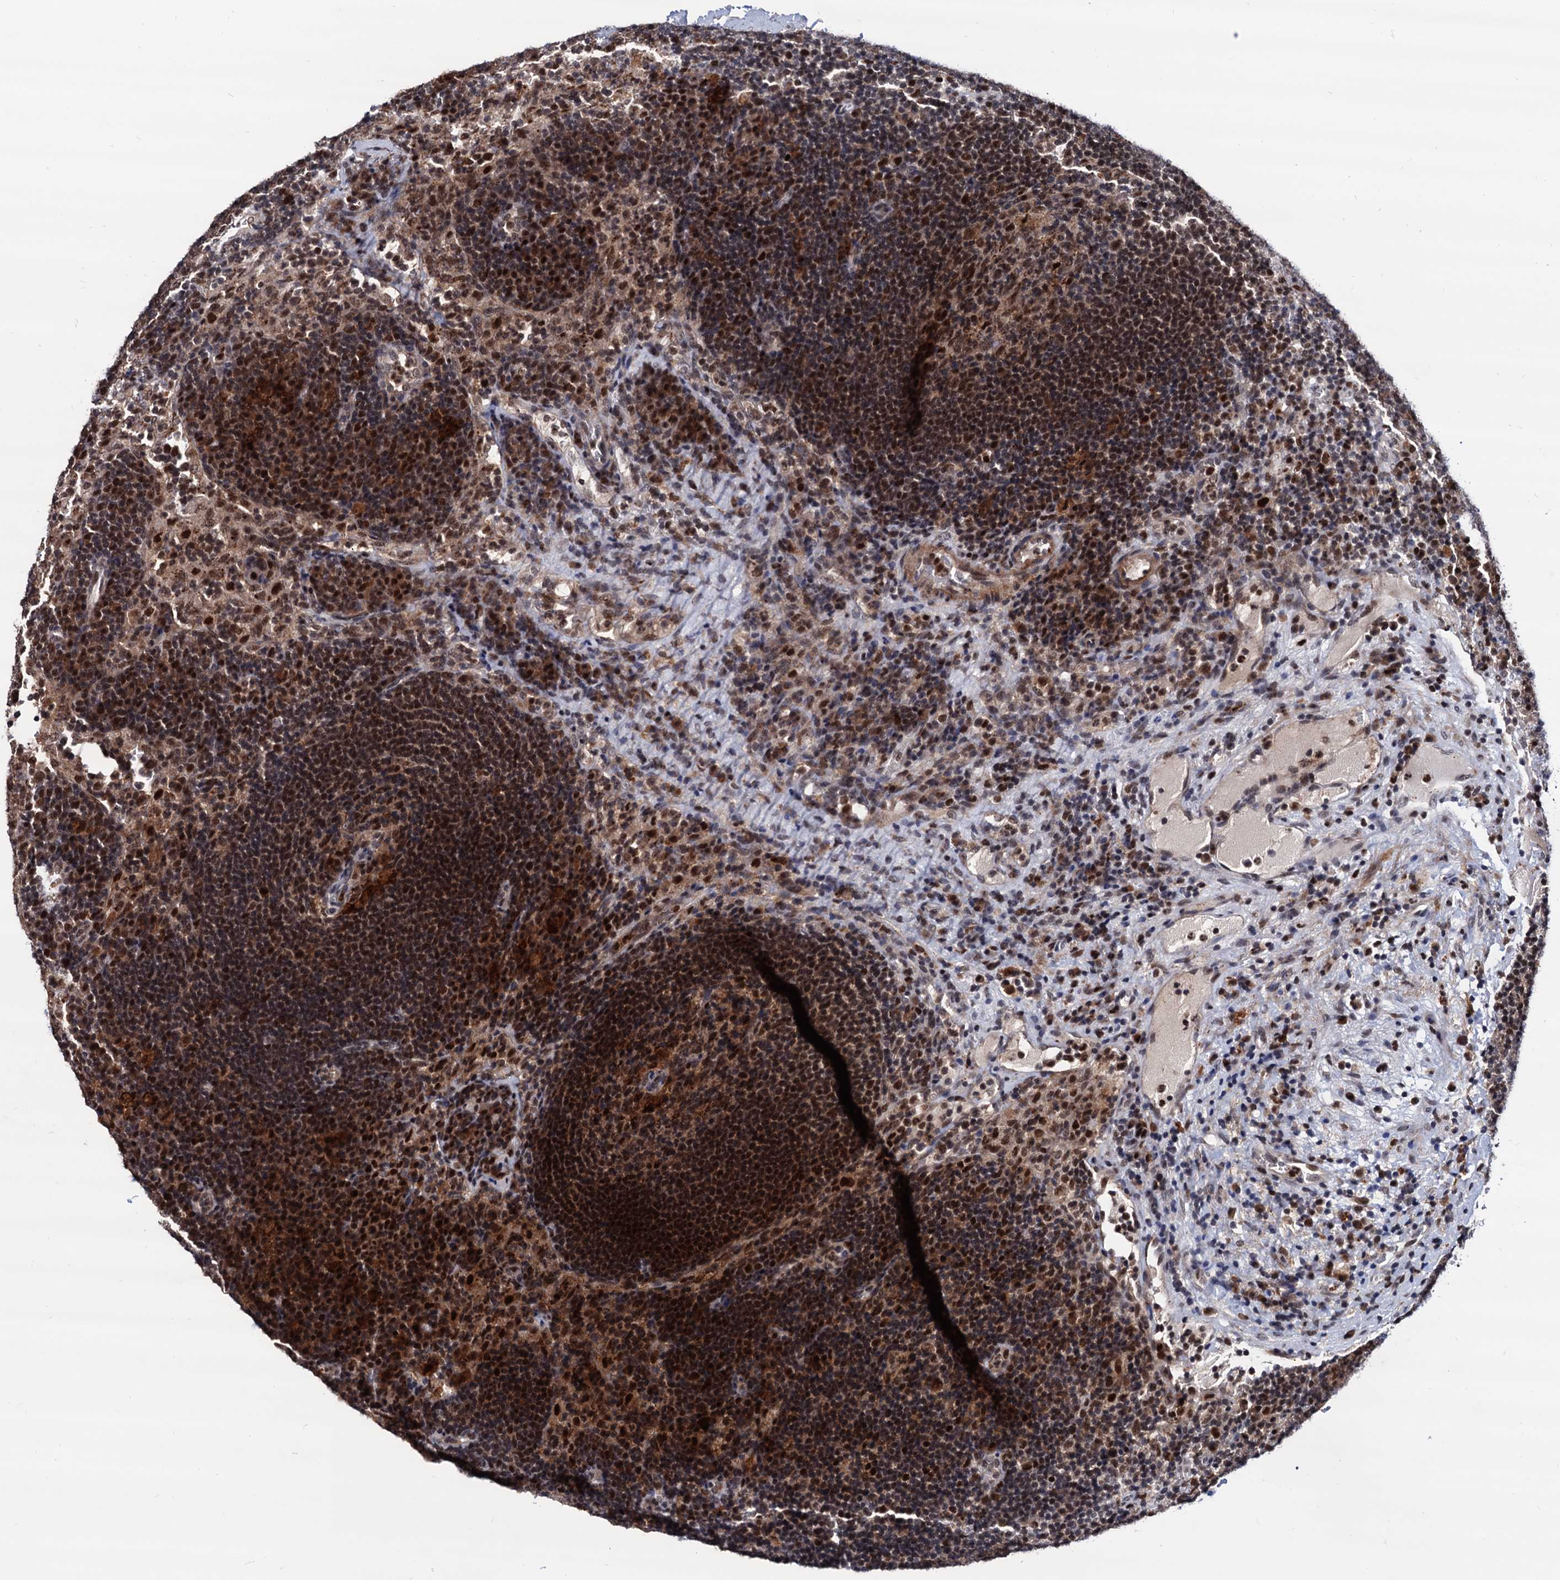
{"staining": {"intensity": "strong", "quantity": ">75%", "location": "cytoplasmic/membranous,nuclear"}, "tissue": "lymph node", "cell_type": "Germinal center cells", "image_type": "normal", "snomed": [{"axis": "morphology", "description": "Normal tissue, NOS"}, {"axis": "topography", "description": "Lymph node"}], "caption": "Germinal center cells demonstrate strong cytoplasmic/membranous,nuclear staining in approximately >75% of cells in unremarkable lymph node. The protein of interest is shown in brown color, while the nuclei are stained blue.", "gene": "RNASEH2B", "patient": {"sex": "female", "age": 70}}